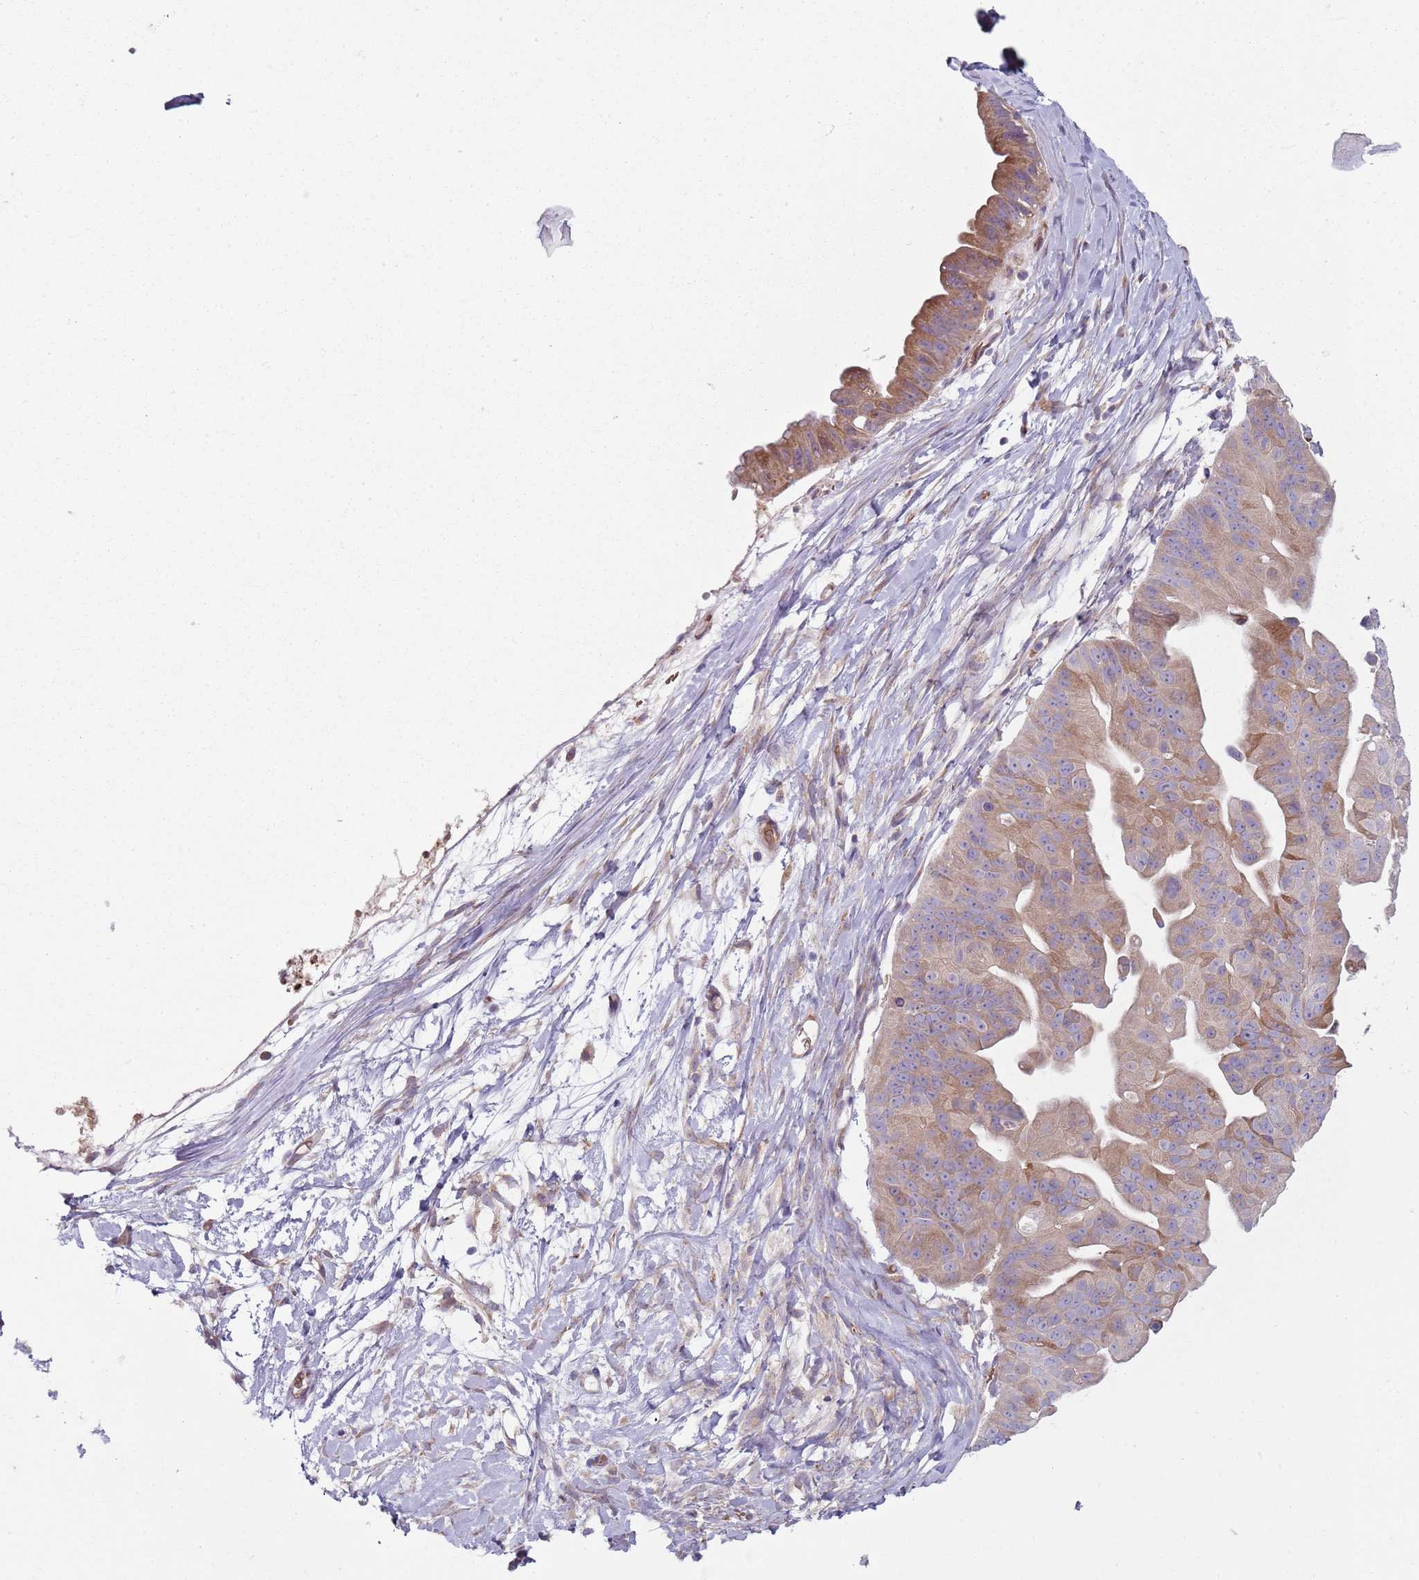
{"staining": {"intensity": "moderate", "quantity": "<25%", "location": "cytoplasmic/membranous"}, "tissue": "ovarian cancer", "cell_type": "Tumor cells", "image_type": "cancer", "snomed": [{"axis": "morphology", "description": "Cystadenocarcinoma, mucinous, NOS"}, {"axis": "topography", "description": "Ovary"}], "caption": "This is a histology image of IHC staining of ovarian mucinous cystadenocarcinoma, which shows moderate staining in the cytoplasmic/membranous of tumor cells.", "gene": "SPATA2", "patient": {"sex": "female", "age": 61}}